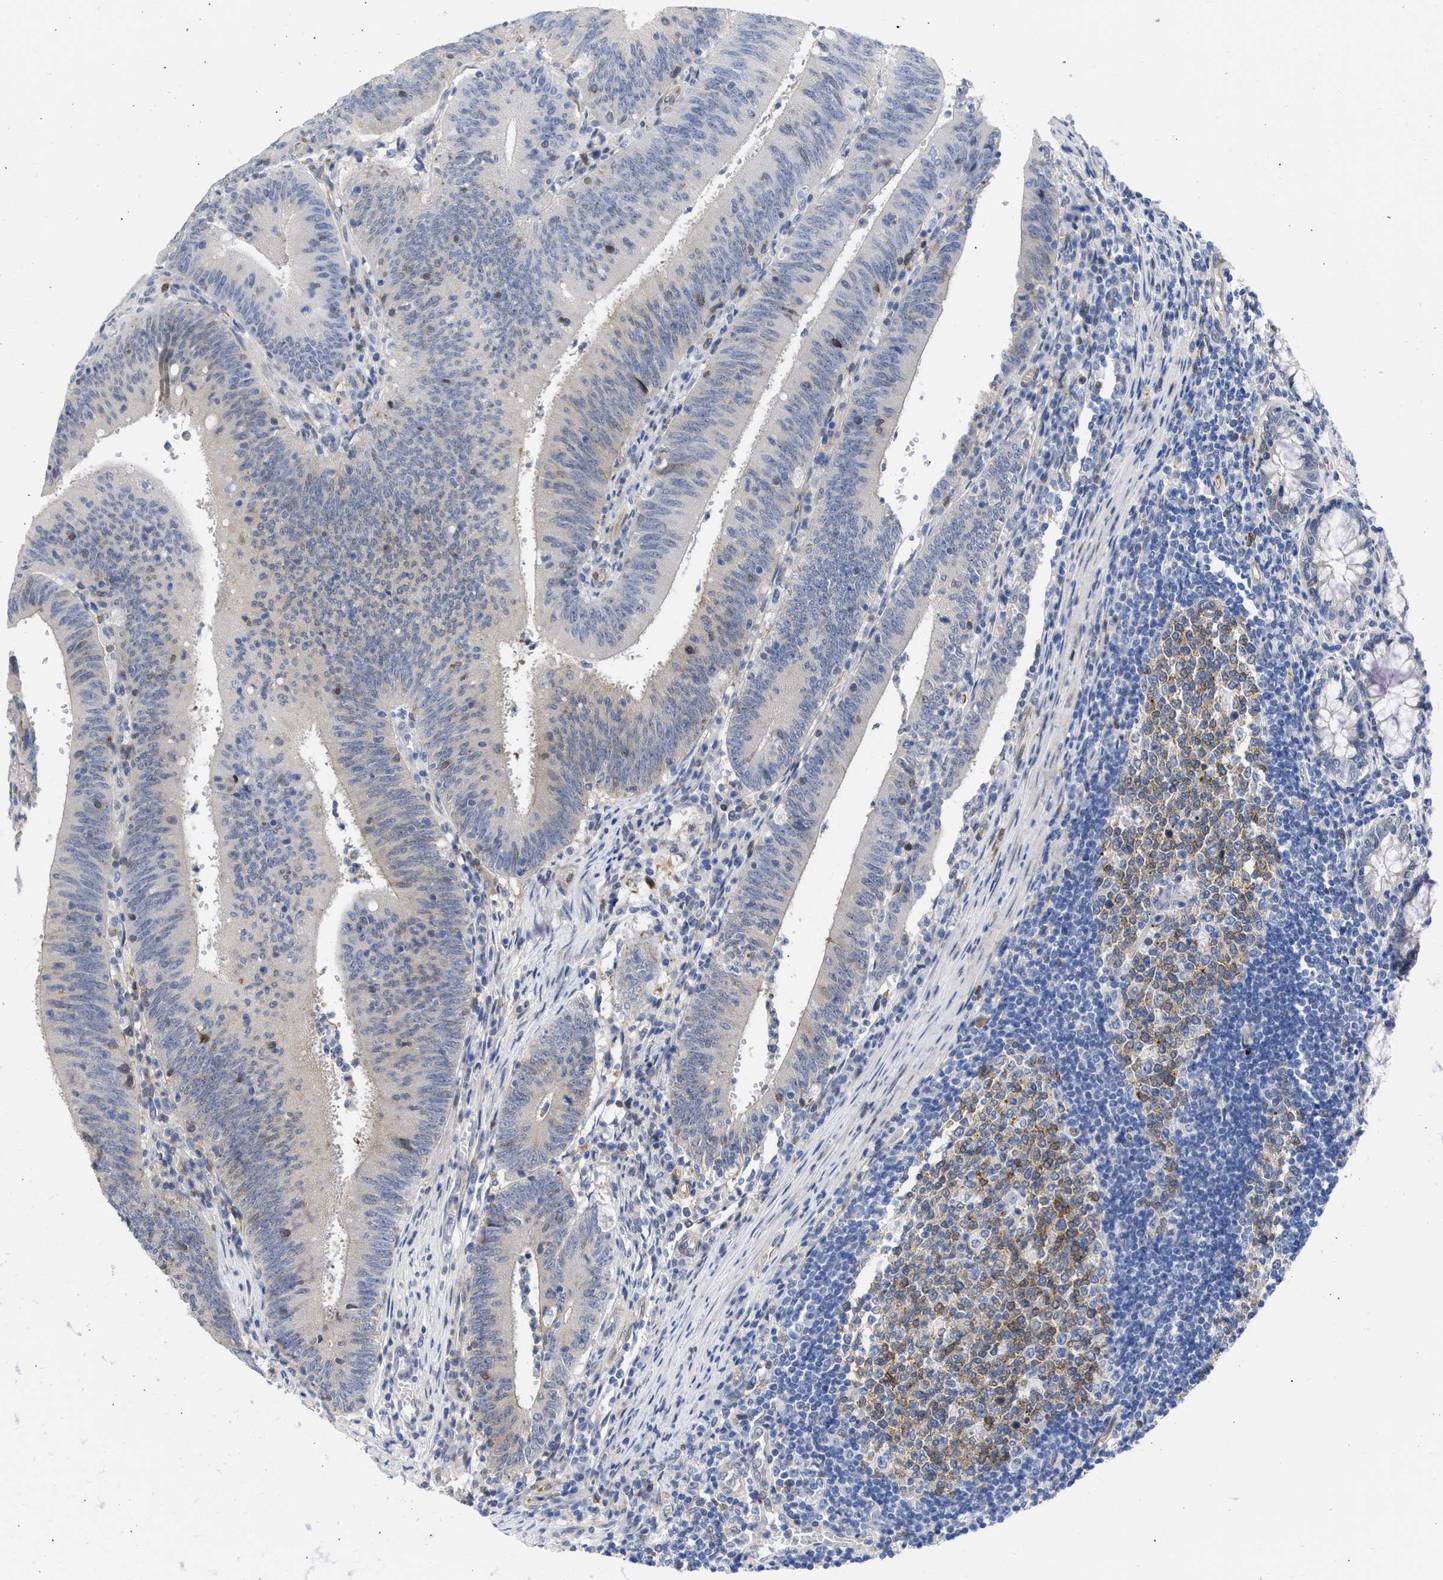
{"staining": {"intensity": "negative", "quantity": "none", "location": "none"}, "tissue": "colorectal cancer", "cell_type": "Tumor cells", "image_type": "cancer", "snomed": [{"axis": "morphology", "description": "Normal tissue, NOS"}, {"axis": "morphology", "description": "Adenocarcinoma, NOS"}, {"axis": "topography", "description": "Rectum"}], "caption": "Immunohistochemistry (IHC) of human colorectal adenocarcinoma exhibits no staining in tumor cells.", "gene": "THRA", "patient": {"sex": "female", "age": 66}}